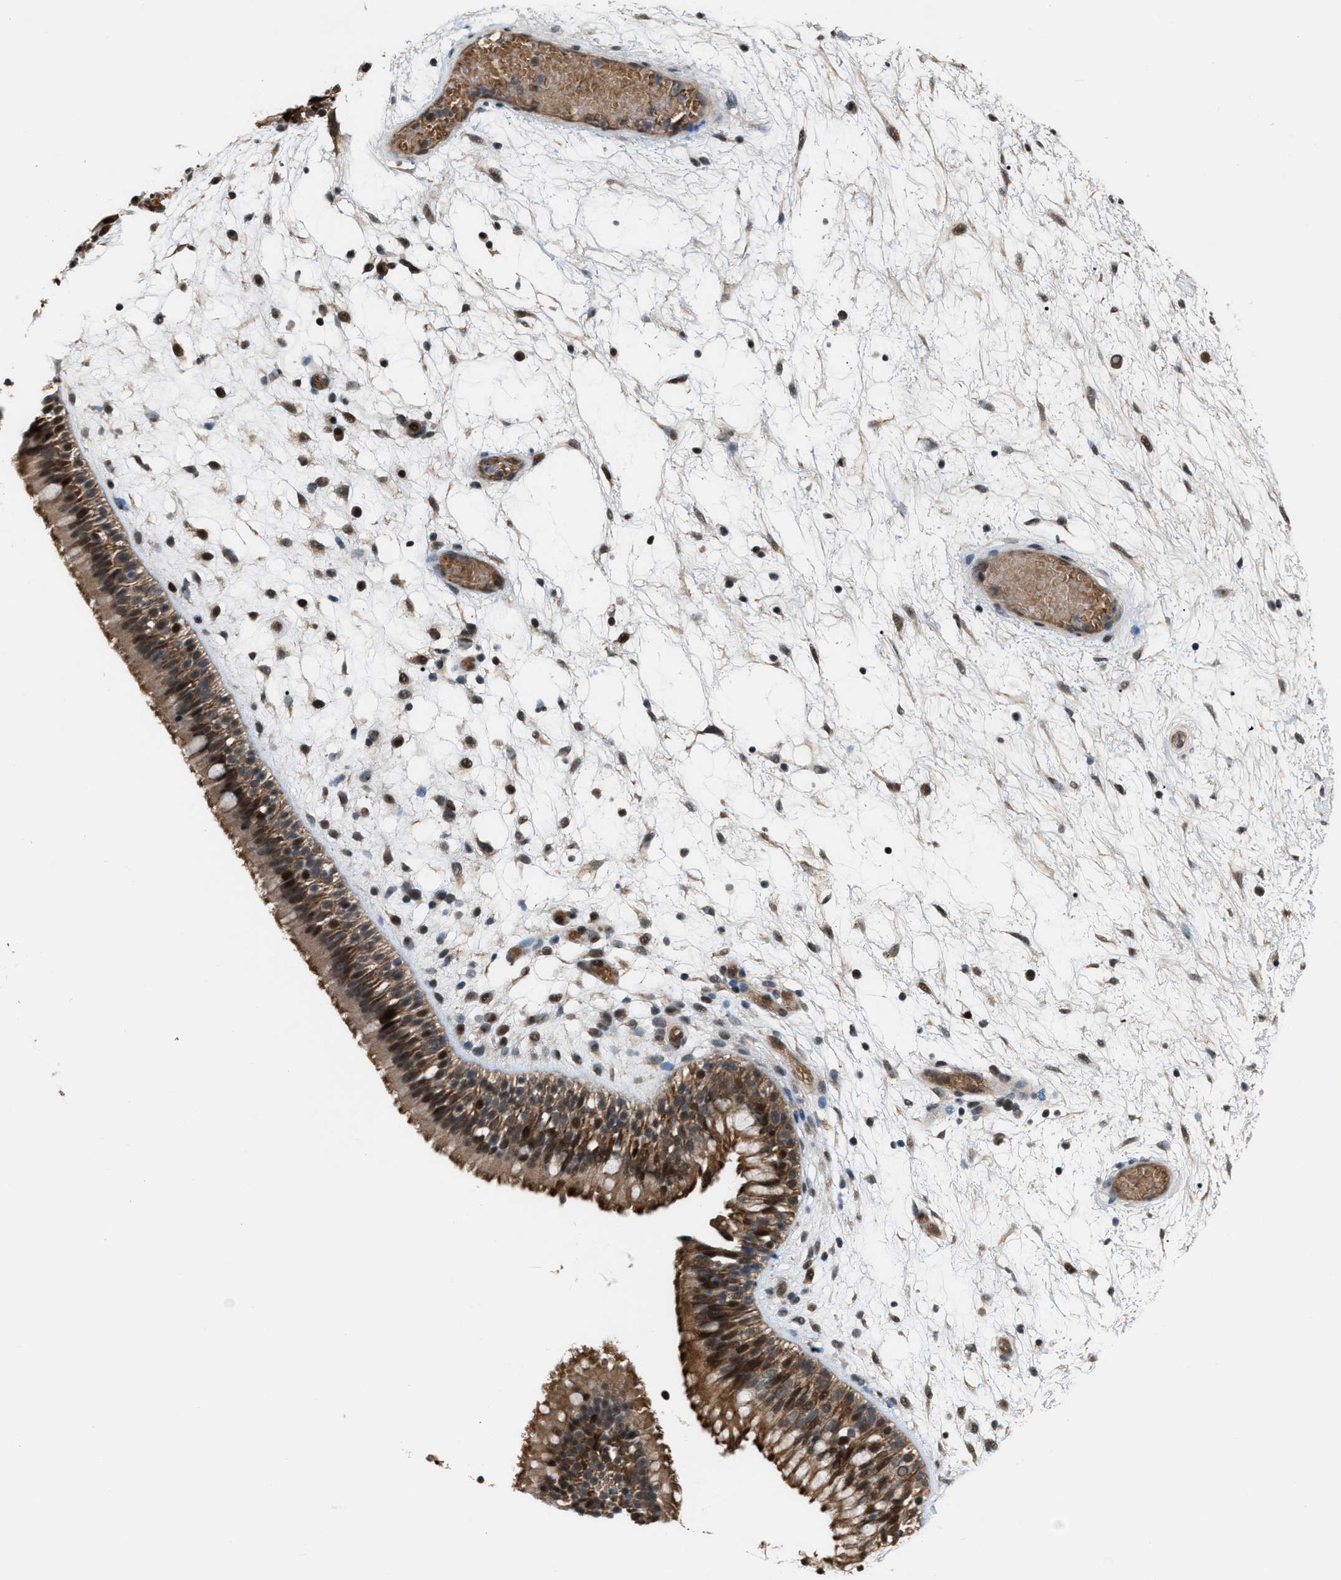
{"staining": {"intensity": "moderate", "quantity": ">75%", "location": "cytoplasmic/membranous,nuclear"}, "tissue": "nasopharynx", "cell_type": "Respiratory epithelial cells", "image_type": "normal", "snomed": [{"axis": "morphology", "description": "Normal tissue, NOS"}, {"axis": "morphology", "description": "Inflammation, NOS"}, {"axis": "topography", "description": "Nasopharynx"}], "caption": "Immunohistochemistry (IHC) of benign human nasopharynx reveals medium levels of moderate cytoplasmic/membranous,nuclear expression in about >75% of respiratory epithelial cells.", "gene": "RFFL", "patient": {"sex": "male", "age": 48}}